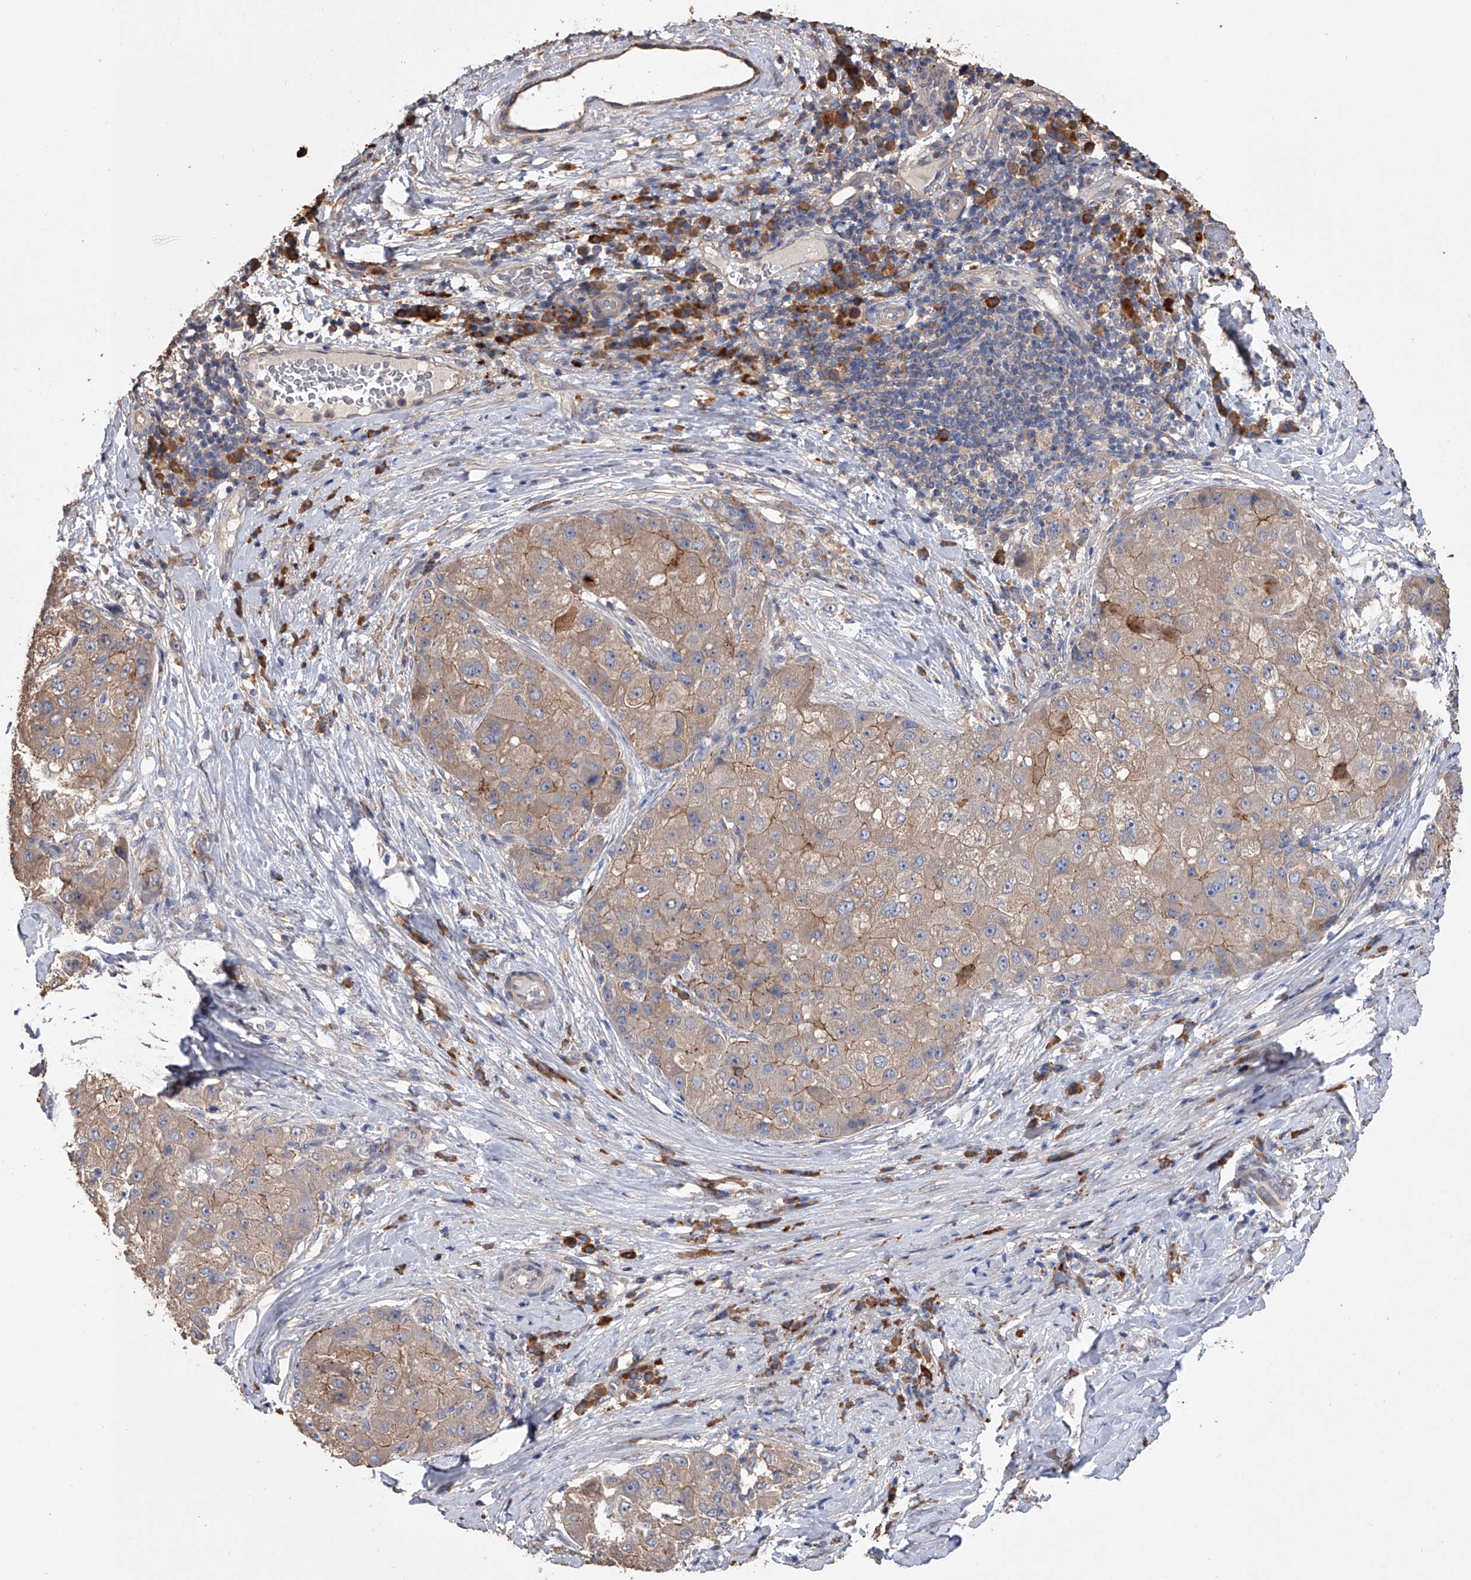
{"staining": {"intensity": "weak", "quantity": ">75%", "location": "cytoplasmic/membranous"}, "tissue": "liver cancer", "cell_type": "Tumor cells", "image_type": "cancer", "snomed": [{"axis": "morphology", "description": "Carcinoma, Hepatocellular, NOS"}, {"axis": "topography", "description": "Liver"}], "caption": "Weak cytoplasmic/membranous protein expression is present in approximately >75% of tumor cells in liver hepatocellular carcinoma.", "gene": "ZNF343", "patient": {"sex": "male", "age": 80}}